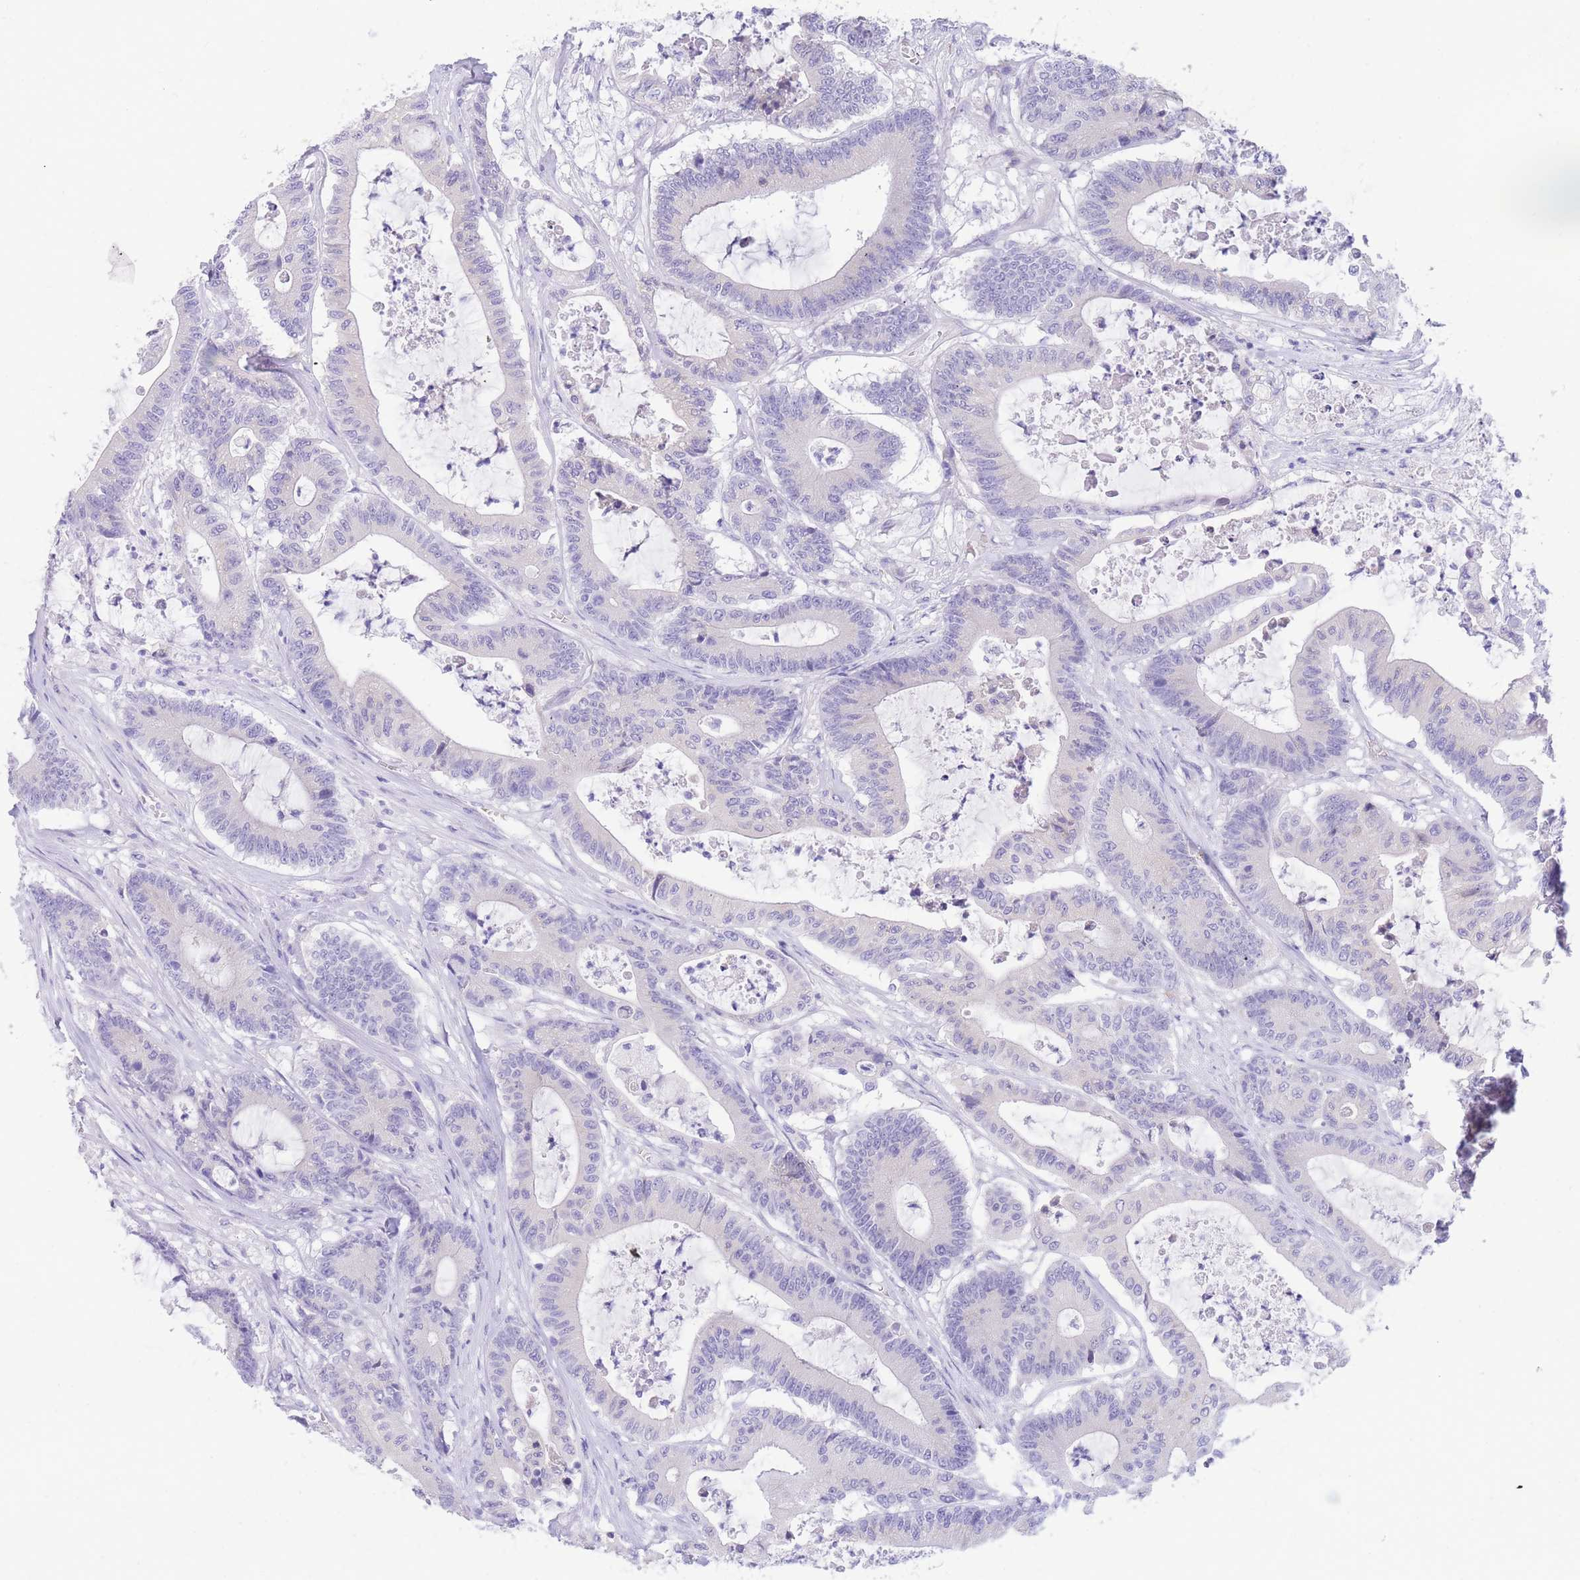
{"staining": {"intensity": "negative", "quantity": "none", "location": "none"}, "tissue": "colorectal cancer", "cell_type": "Tumor cells", "image_type": "cancer", "snomed": [{"axis": "morphology", "description": "Adenocarcinoma, NOS"}, {"axis": "topography", "description": "Colon"}], "caption": "Immunohistochemistry image of neoplastic tissue: human colorectal cancer (adenocarcinoma) stained with DAB displays no significant protein expression in tumor cells.", "gene": "SSUH2", "patient": {"sex": "female", "age": 84}}